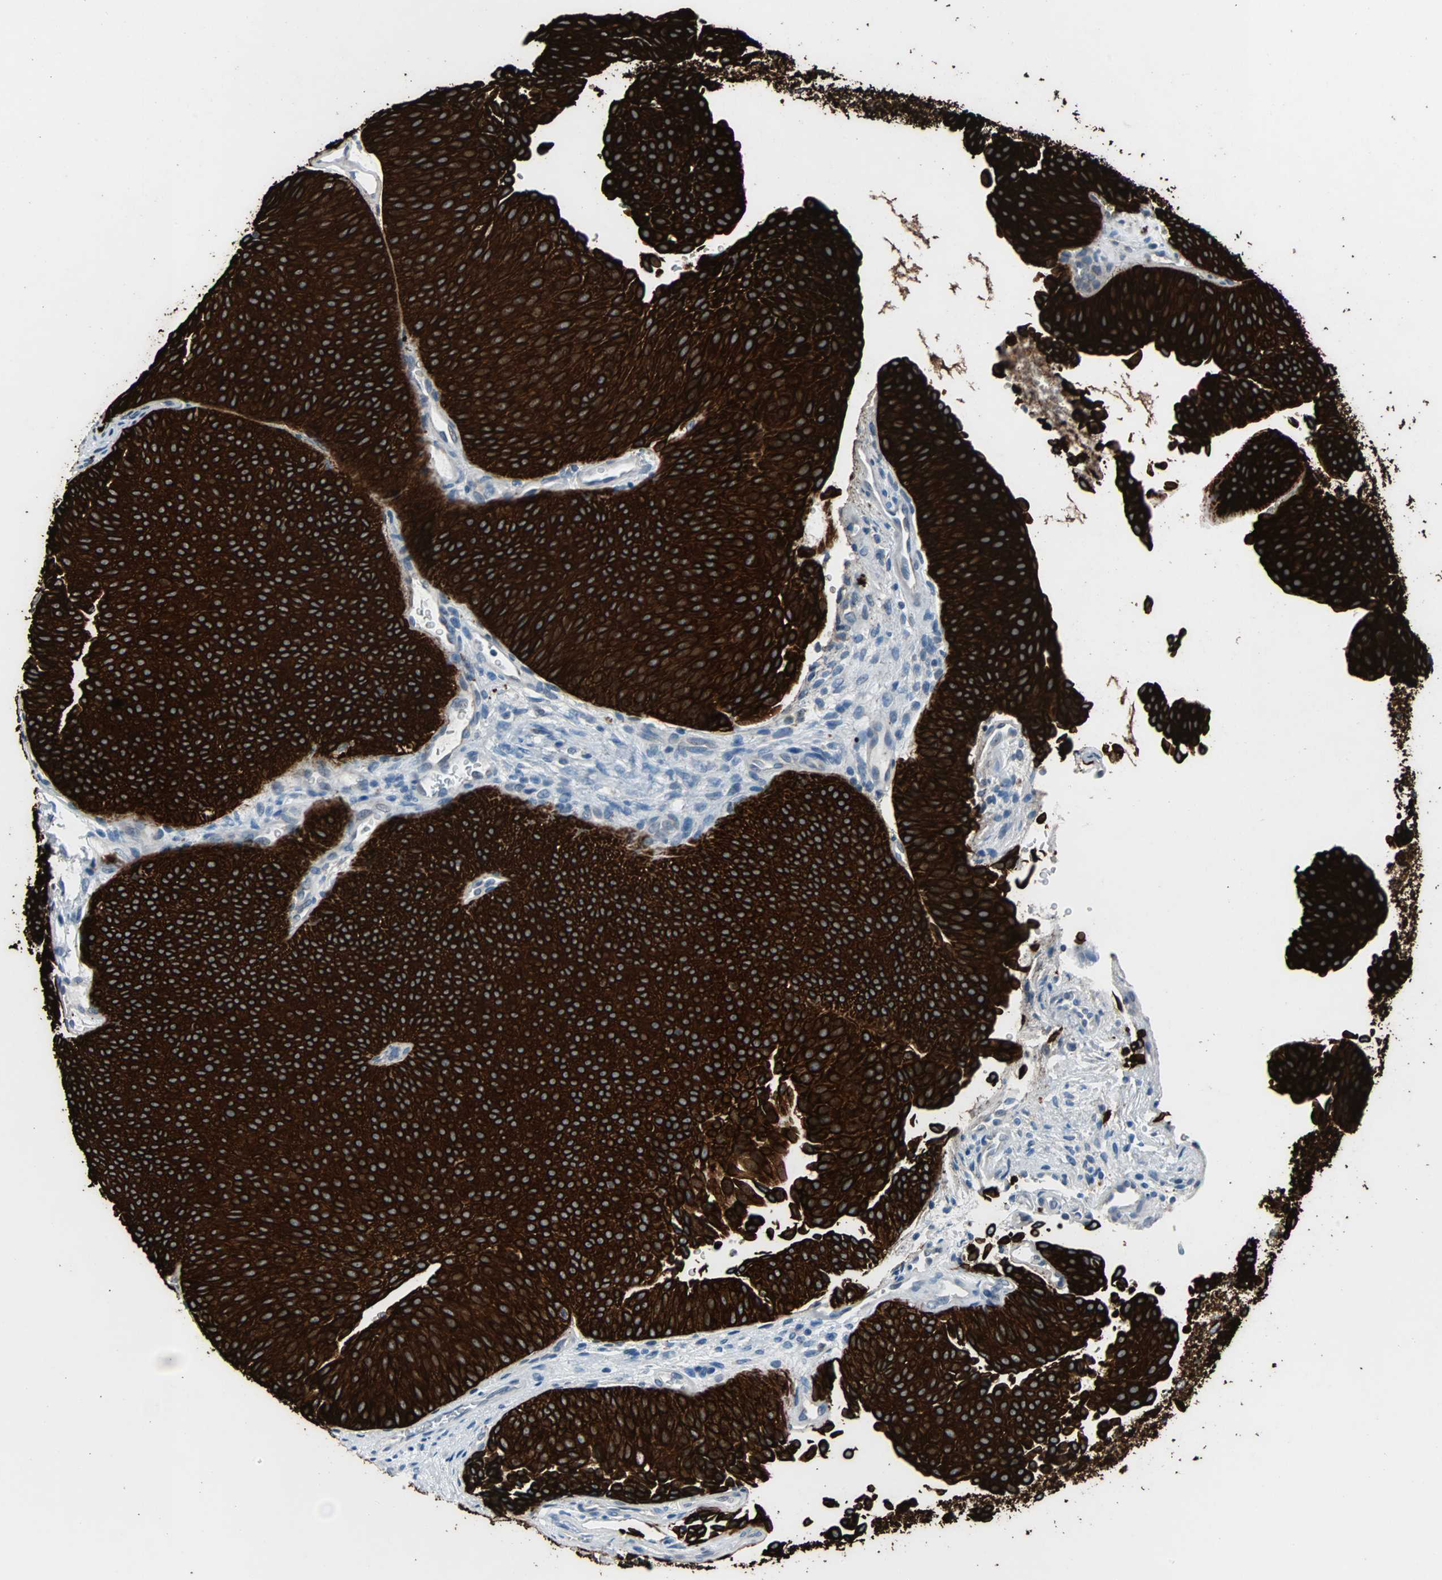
{"staining": {"intensity": "strong", "quantity": ">75%", "location": "cytoplasmic/membranous"}, "tissue": "urothelial cancer", "cell_type": "Tumor cells", "image_type": "cancer", "snomed": [{"axis": "morphology", "description": "Urothelial carcinoma, Low grade"}, {"axis": "topography", "description": "Urinary bladder"}], "caption": "Human urothelial carcinoma (low-grade) stained with a protein marker demonstrates strong staining in tumor cells.", "gene": "KRT7", "patient": {"sex": "female", "age": 60}}